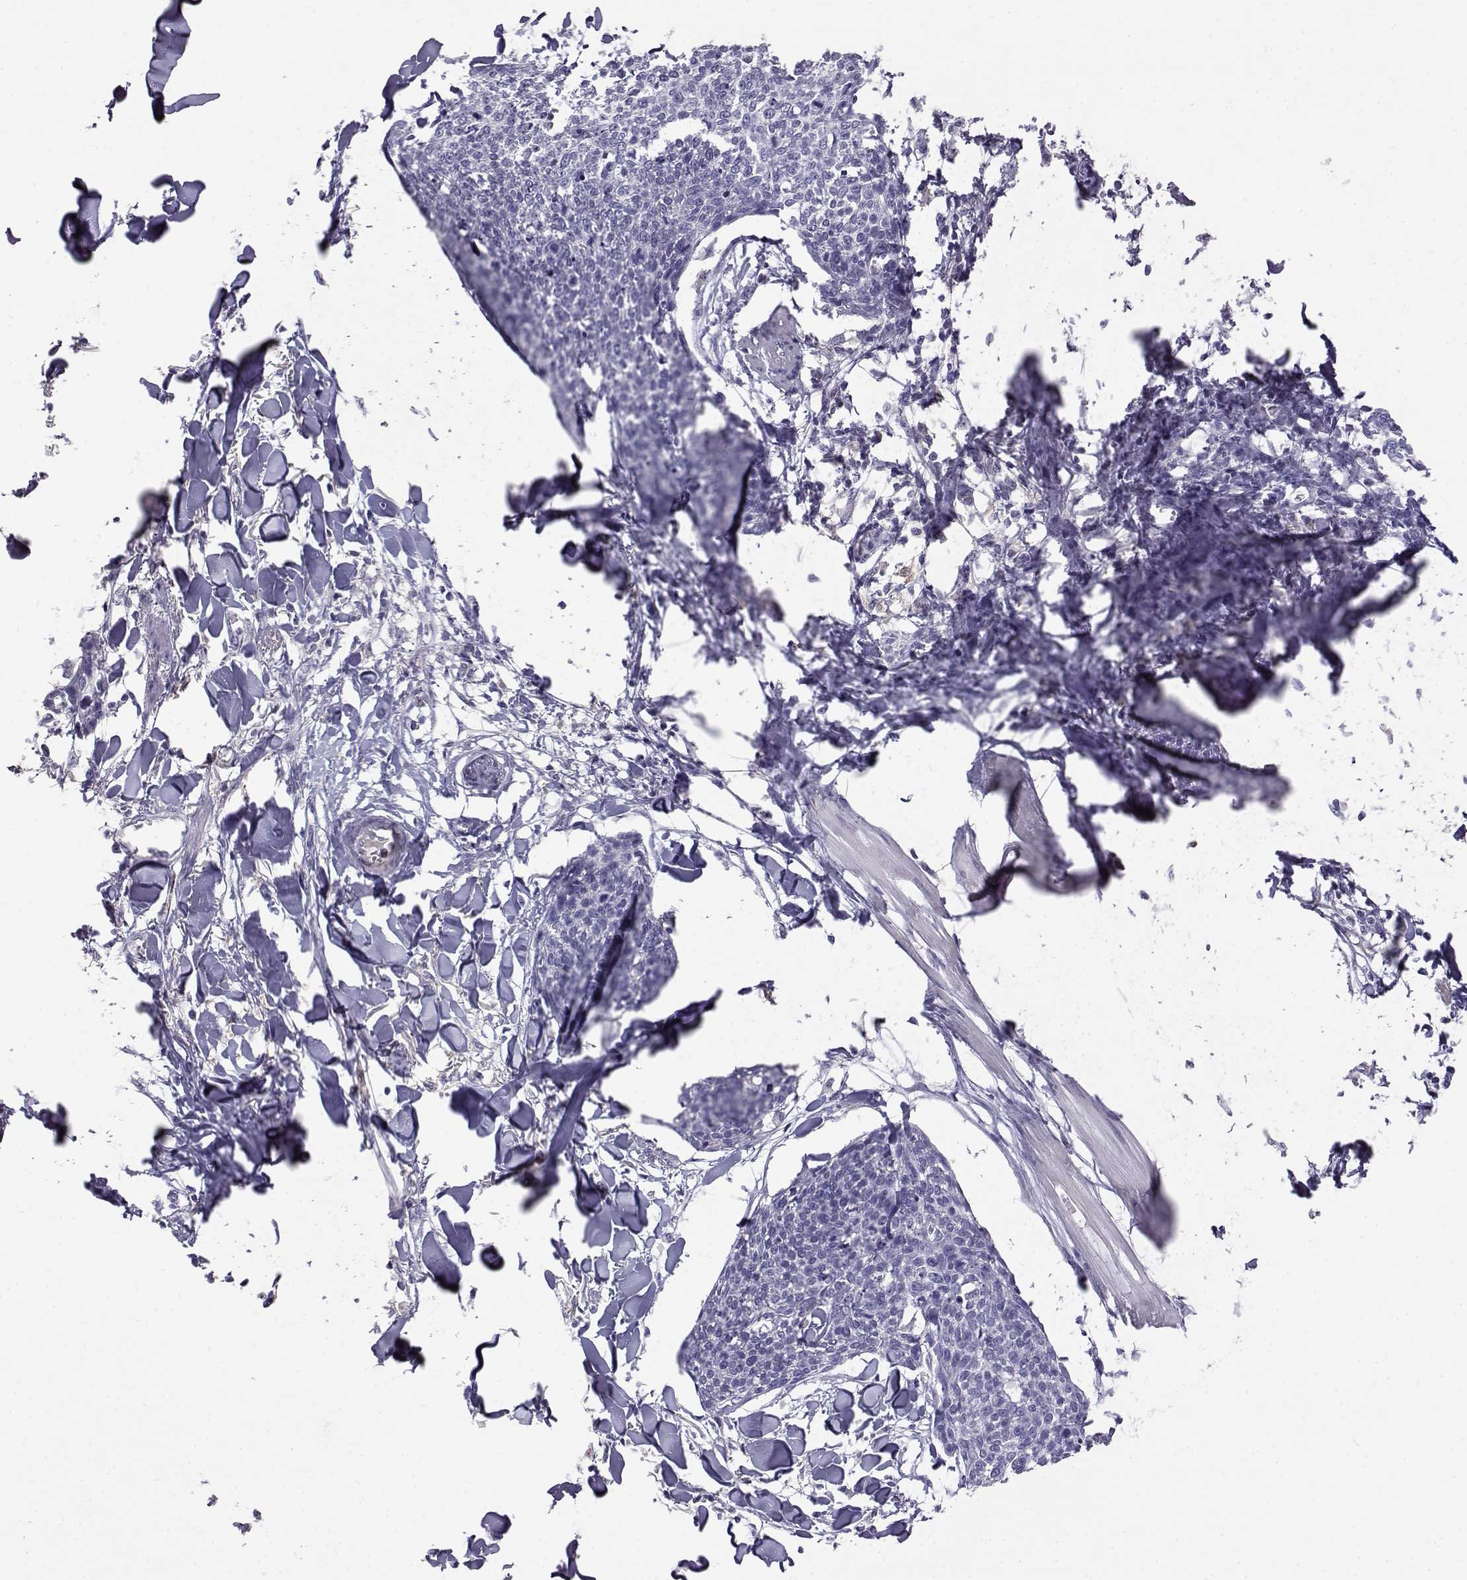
{"staining": {"intensity": "negative", "quantity": "none", "location": "none"}, "tissue": "skin cancer", "cell_type": "Tumor cells", "image_type": "cancer", "snomed": [{"axis": "morphology", "description": "Squamous cell carcinoma, NOS"}, {"axis": "topography", "description": "Skin"}, {"axis": "topography", "description": "Vulva"}], "caption": "Protein analysis of skin squamous cell carcinoma displays no significant positivity in tumor cells.", "gene": "AKR1B1", "patient": {"sex": "female", "age": 75}}